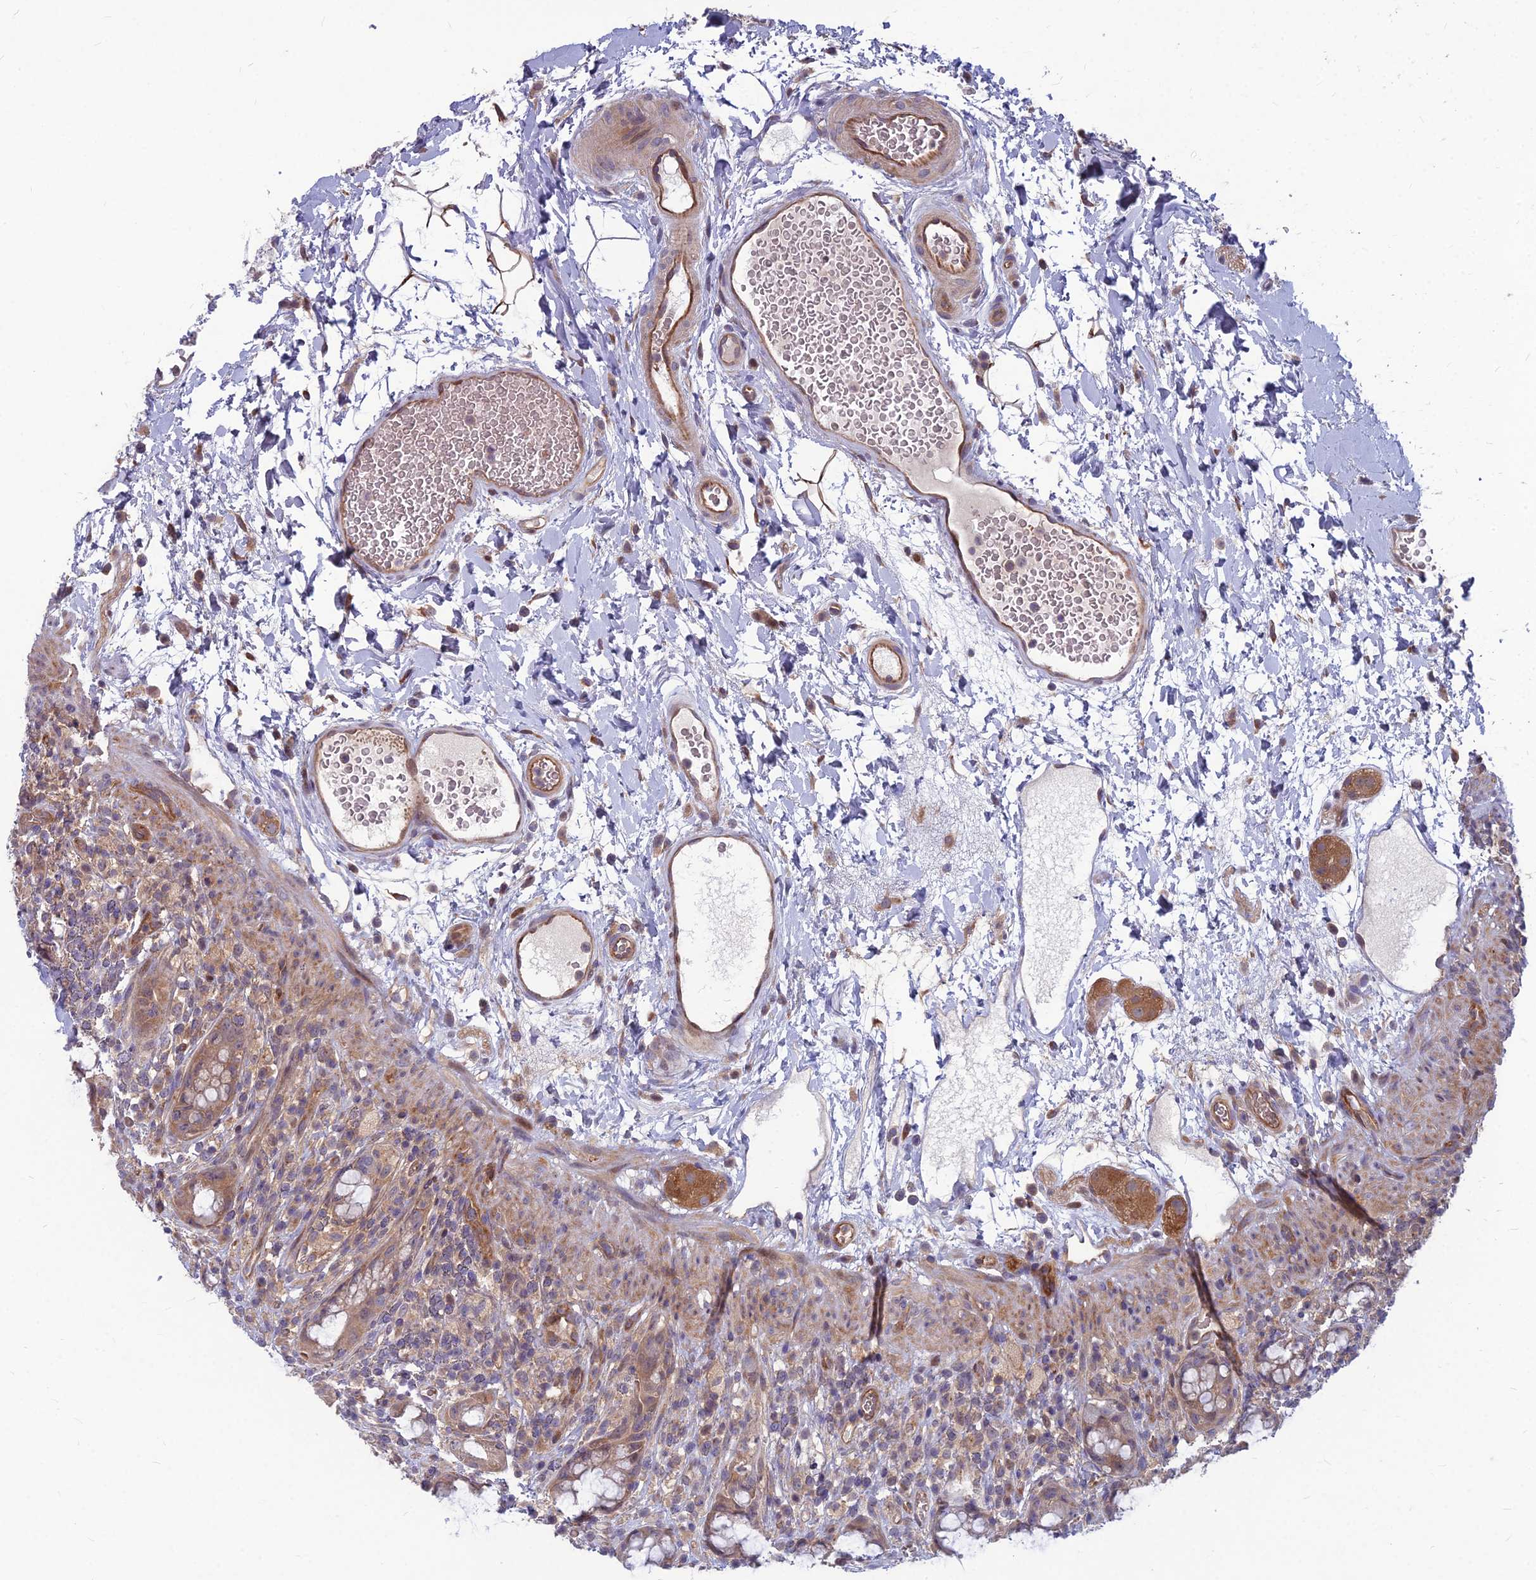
{"staining": {"intensity": "moderate", "quantity": ">75%", "location": "cytoplasmic/membranous"}, "tissue": "rectum", "cell_type": "Glandular cells", "image_type": "normal", "snomed": [{"axis": "morphology", "description": "Normal tissue, NOS"}, {"axis": "topography", "description": "Rectum"}], "caption": "Immunohistochemical staining of unremarkable human rectum reveals medium levels of moderate cytoplasmic/membranous expression in approximately >75% of glandular cells. Nuclei are stained in blue.", "gene": "MFSD8", "patient": {"sex": "female", "age": 57}}